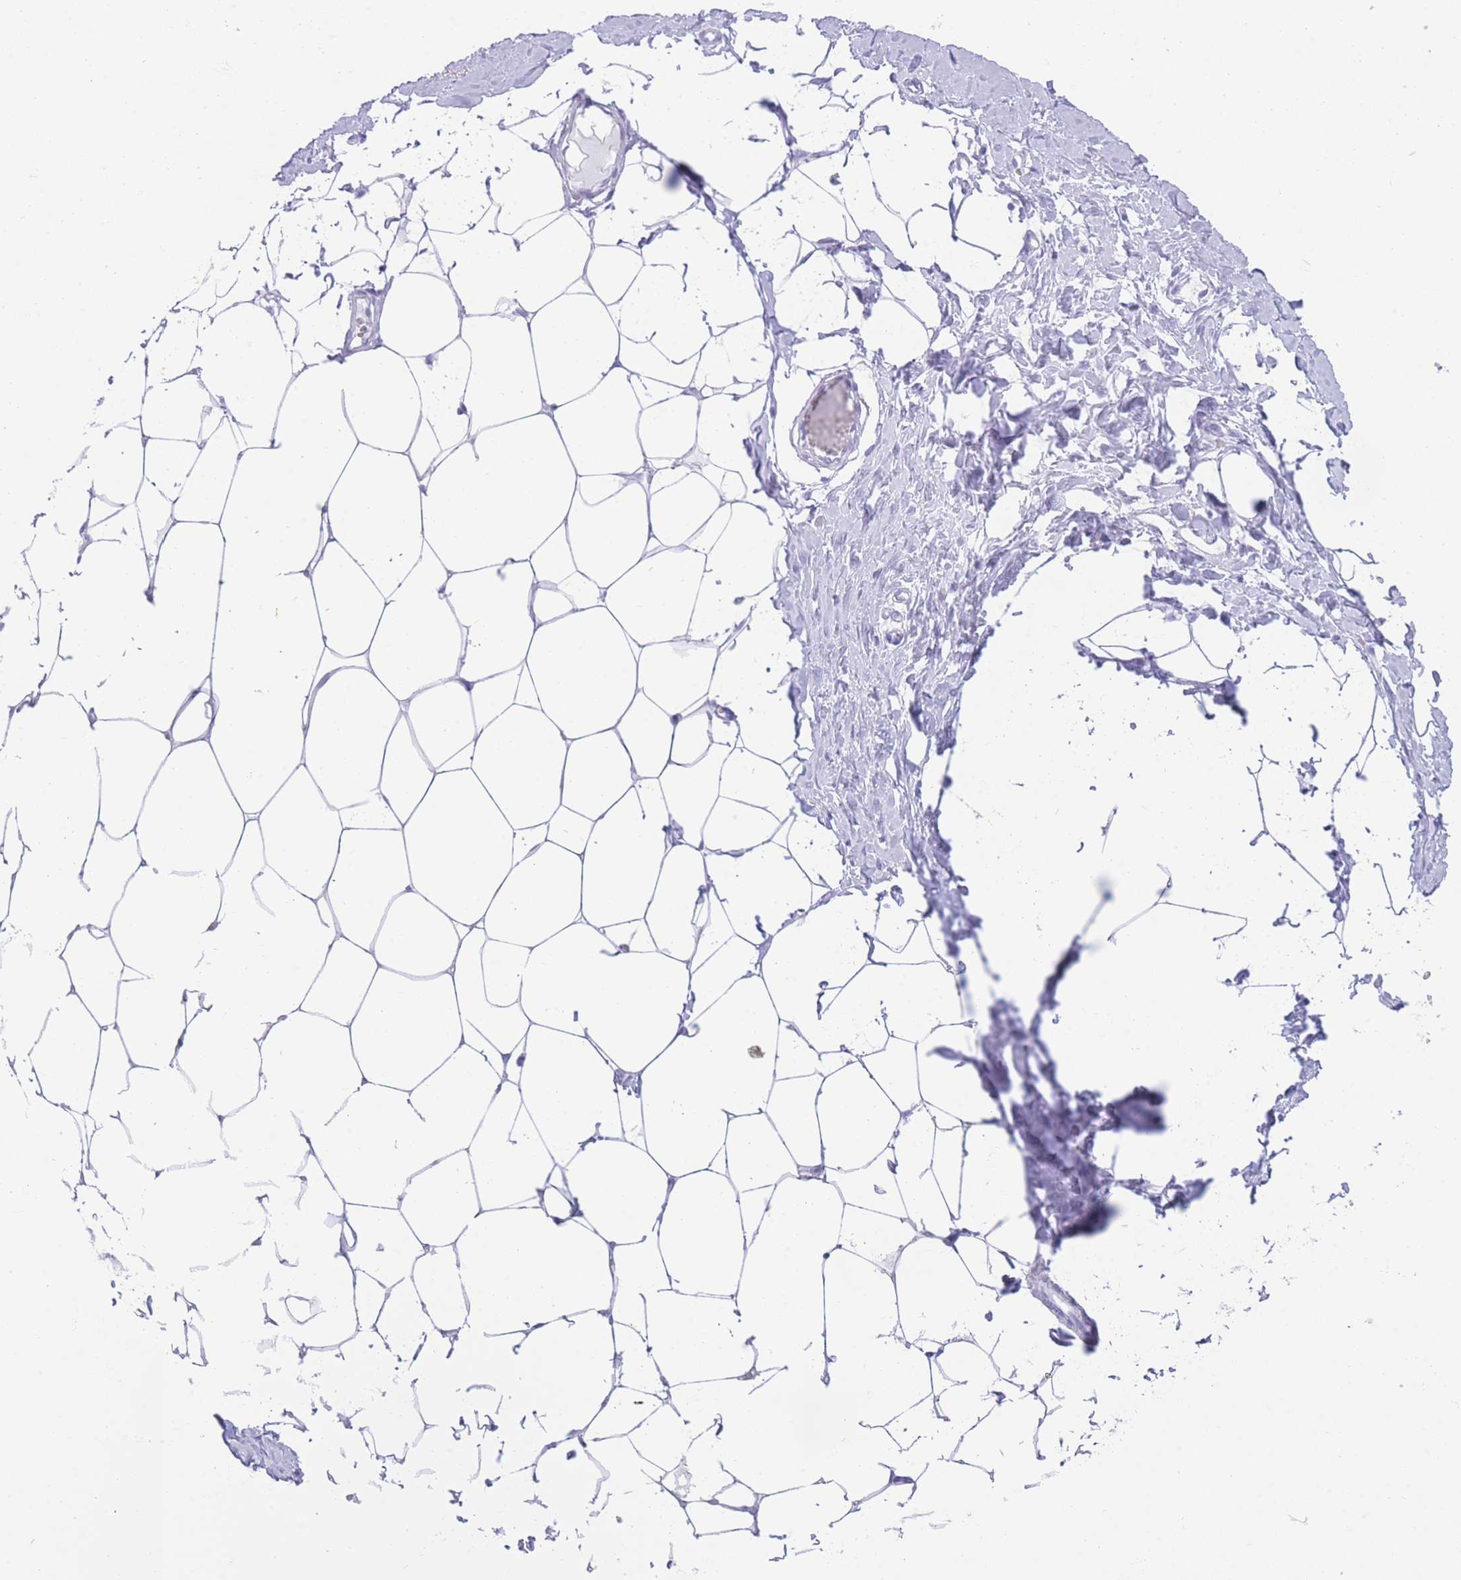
{"staining": {"intensity": "negative", "quantity": "none", "location": "none"}, "tissue": "breast", "cell_type": "Adipocytes", "image_type": "normal", "snomed": [{"axis": "morphology", "description": "Normal tissue, NOS"}, {"axis": "topography", "description": "Breast"}], "caption": "Immunohistochemistry (IHC) of unremarkable human breast reveals no positivity in adipocytes.", "gene": "ELOA2", "patient": {"sex": "female", "age": 27}}